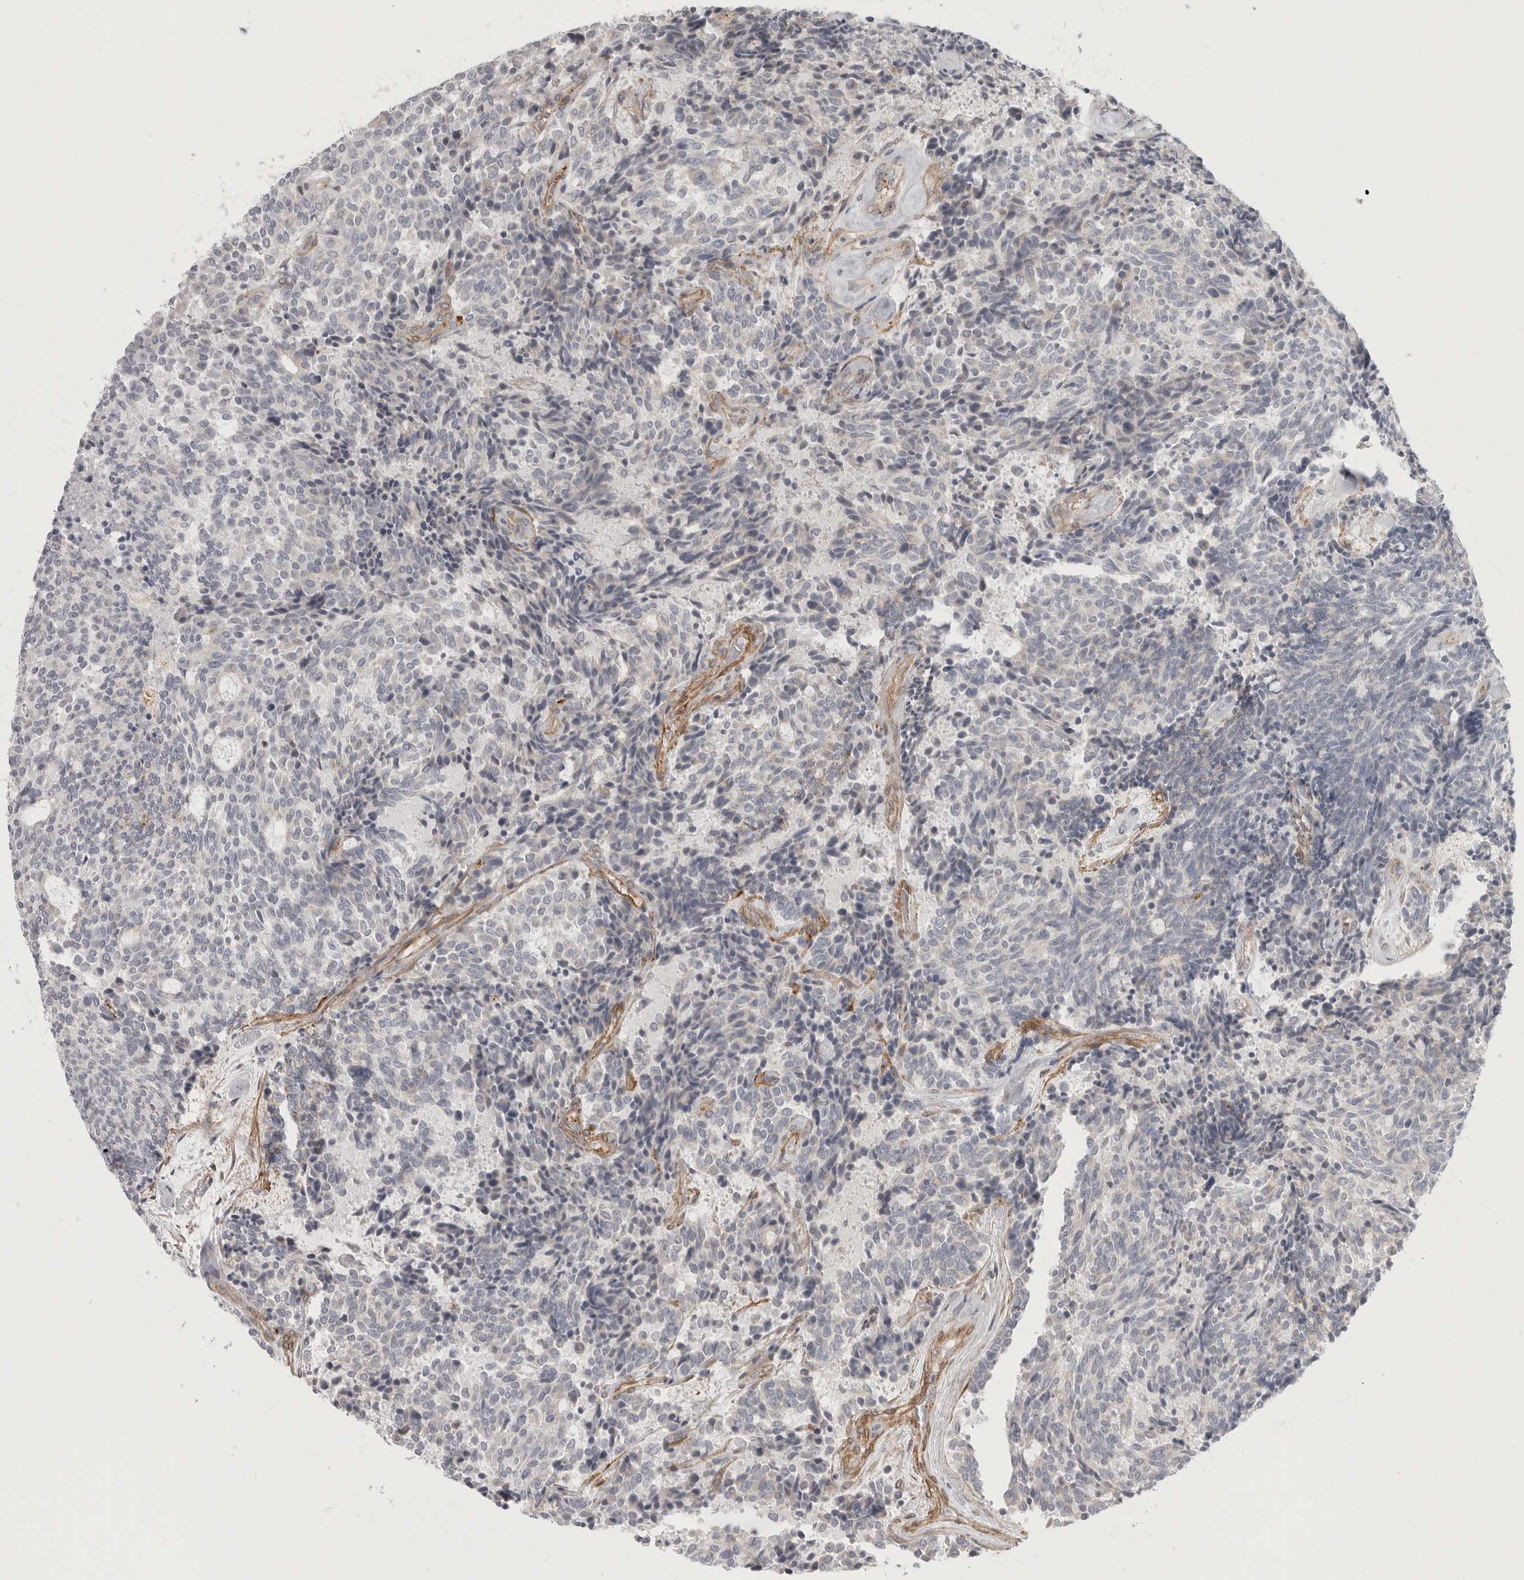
{"staining": {"intensity": "negative", "quantity": "none", "location": "none"}, "tissue": "carcinoid", "cell_type": "Tumor cells", "image_type": "cancer", "snomed": [{"axis": "morphology", "description": "Carcinoid, malignant, NOS"}, {"axis": "topography", "description": "Pancreas"}], "caption": "There is no significant staining in tumor cells of carcinoid.", "gene": "LONRF1", "patient": {"sex": "female", "age": 54}}